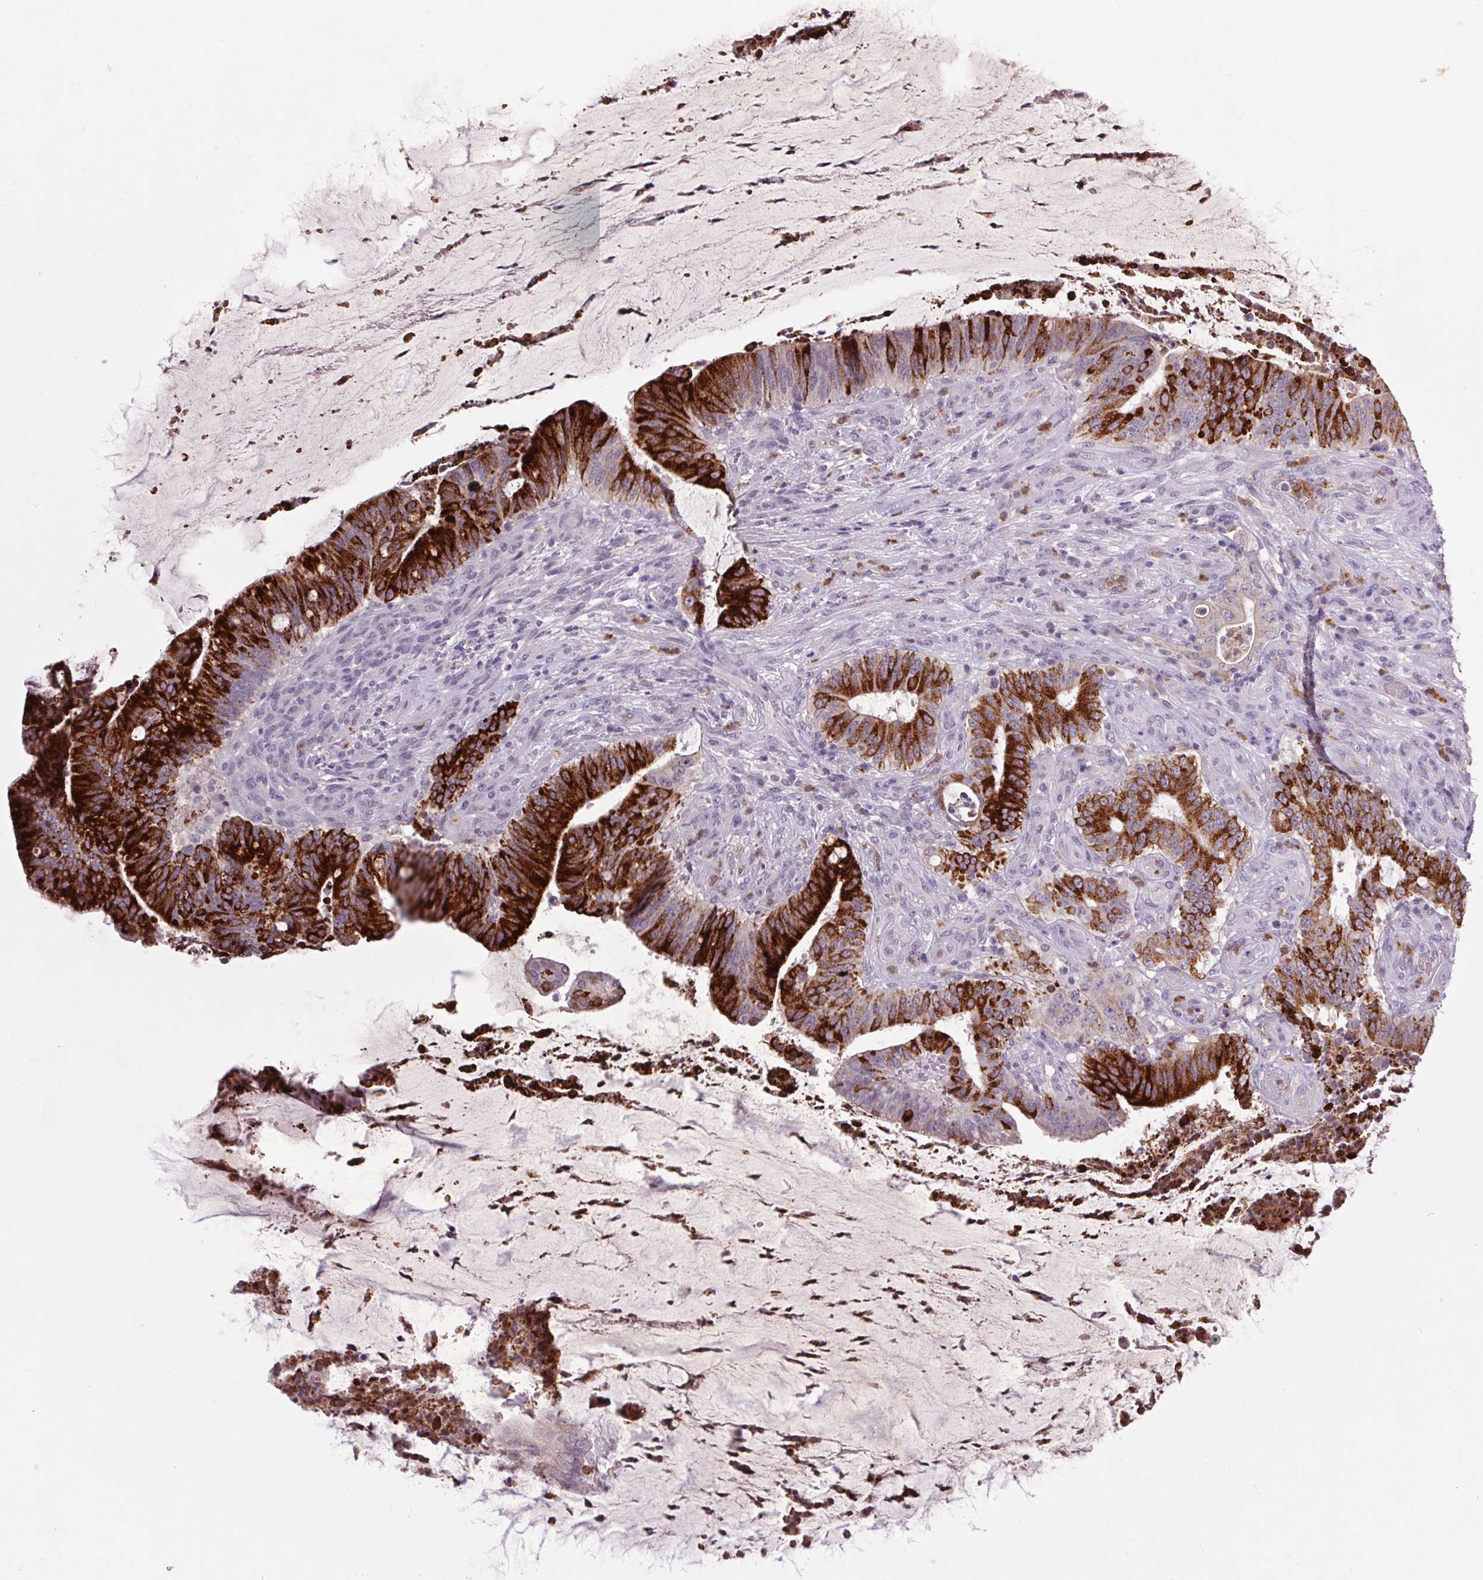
{"staining": {"intensity": "strong", "quantity": ">75%", "location": "cytoplasmic/membranous"}, "tissue": "colorectal cancer", "cell_type": "Tumor cells", "image_type": "cancer", "snomed": [{"axis": "morphology", "description": "Adenocarcinoma, NOS"}, {"axis": "topography", "description": "Colon"}], "caption": "Immunohistochemical staining of adenocarcinoma (colorectal) displays high levels of strong cytoplasmic/membranous expression in about >75% of tumor cells.", "gene": "TRDN", "patient": {"sex": "female", "age": 43}}